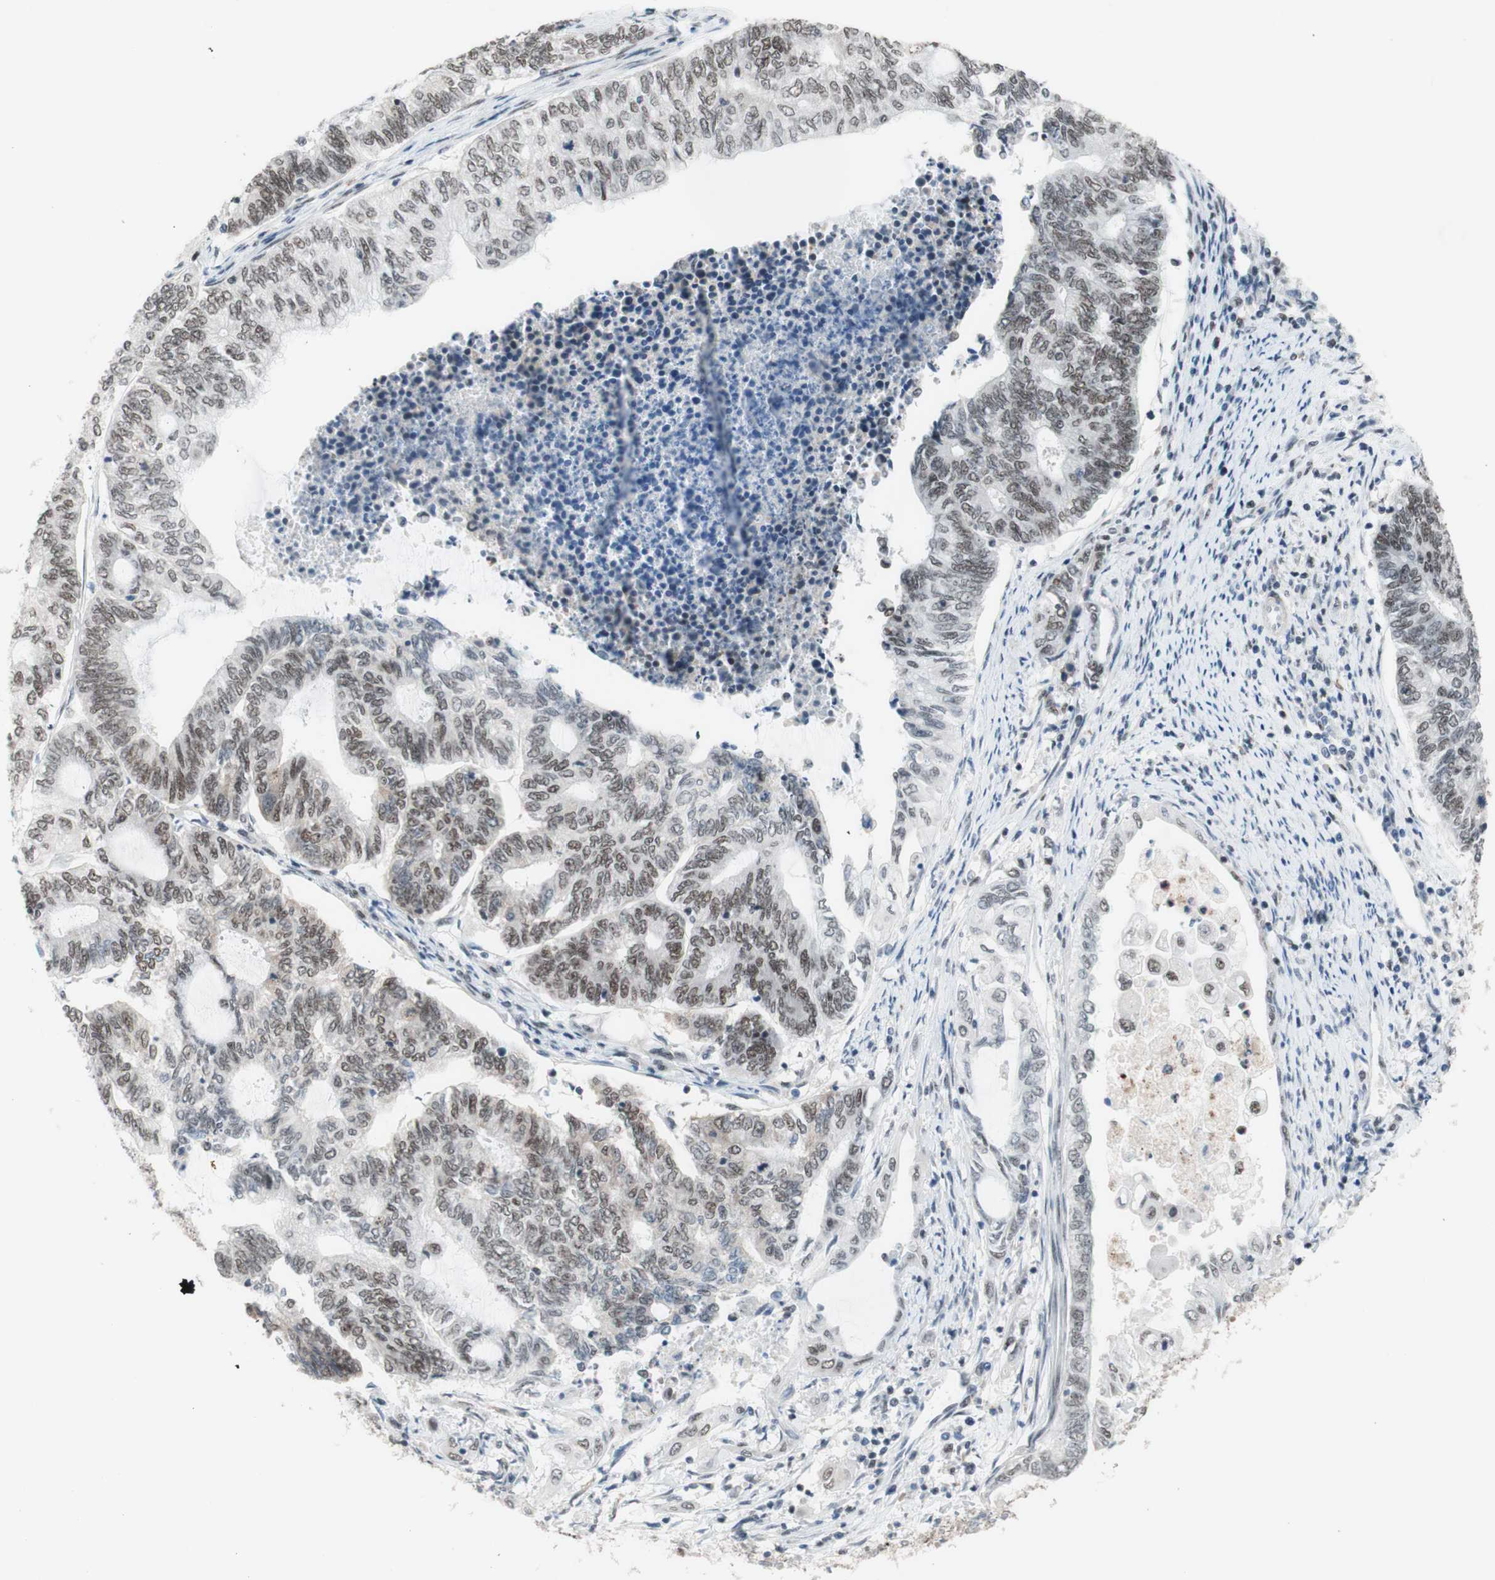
{"staining": {"intensity": "moderate", "quantity": "25%-75%", "location": "nuclear"}, "tissue": "endometrial cancer", "cell_type": "Tumor cells", "image_type": "cancer", "snomed": [{"axis": "morphology", "description": "Adenocarcinoma, NOS"}, {"axis": "topography", "description": "Uterus"}, {"axis": "topography", "description": "Endometrium"}], "caption": "Moderate nuclear protein staining is present in approximately 25%-75% of tumor cells in adenocarcinoma (endometrial).", "gene": "PRPF19", "patient": {"sex": "female", "age": 70}}